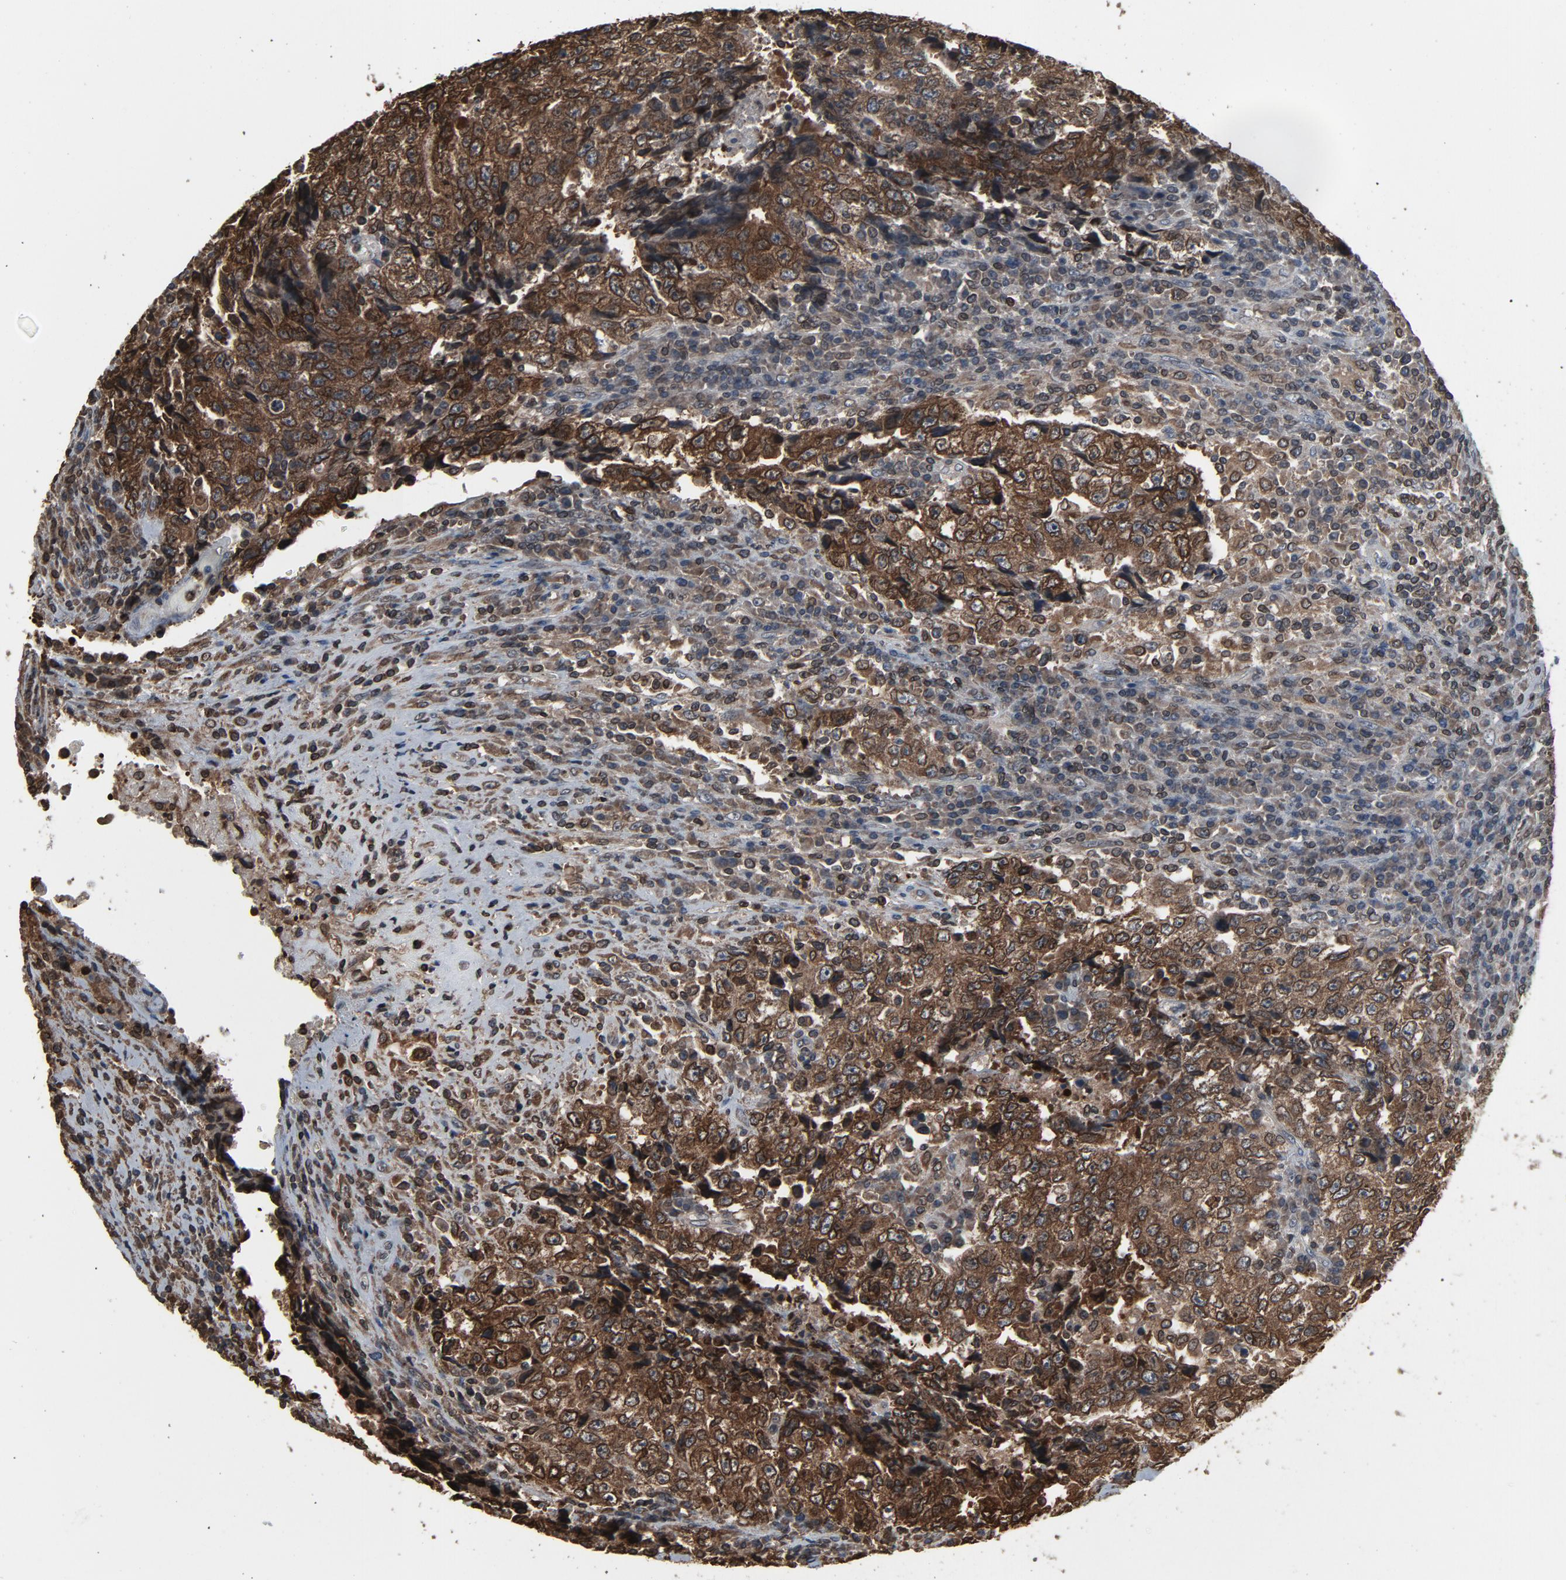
{"staining": {"intensity": "moderate", "quantity": ">75%", "location": "cytoplasmic/membranous,nuclear"}, "tissue": "testis cancer", "cell_type": "Tumor cells", "image_type": "cancer", "snomed": [{"axis": "morphology", "description": "Necrosis, NOS"}, {"axis": "morphology", "description": "Carcinoma, Embryonal, NOS"}, {"axis": "topography", "description": "Testis"}], "caption": "A brown stain highlights moderate cytoplasmic/membranous and nuclear expression of a protein in testis embryonal carcinoma tumor cells.", "gene": "UBE2D1", "patient": {"sex": "male", "age": 19}}